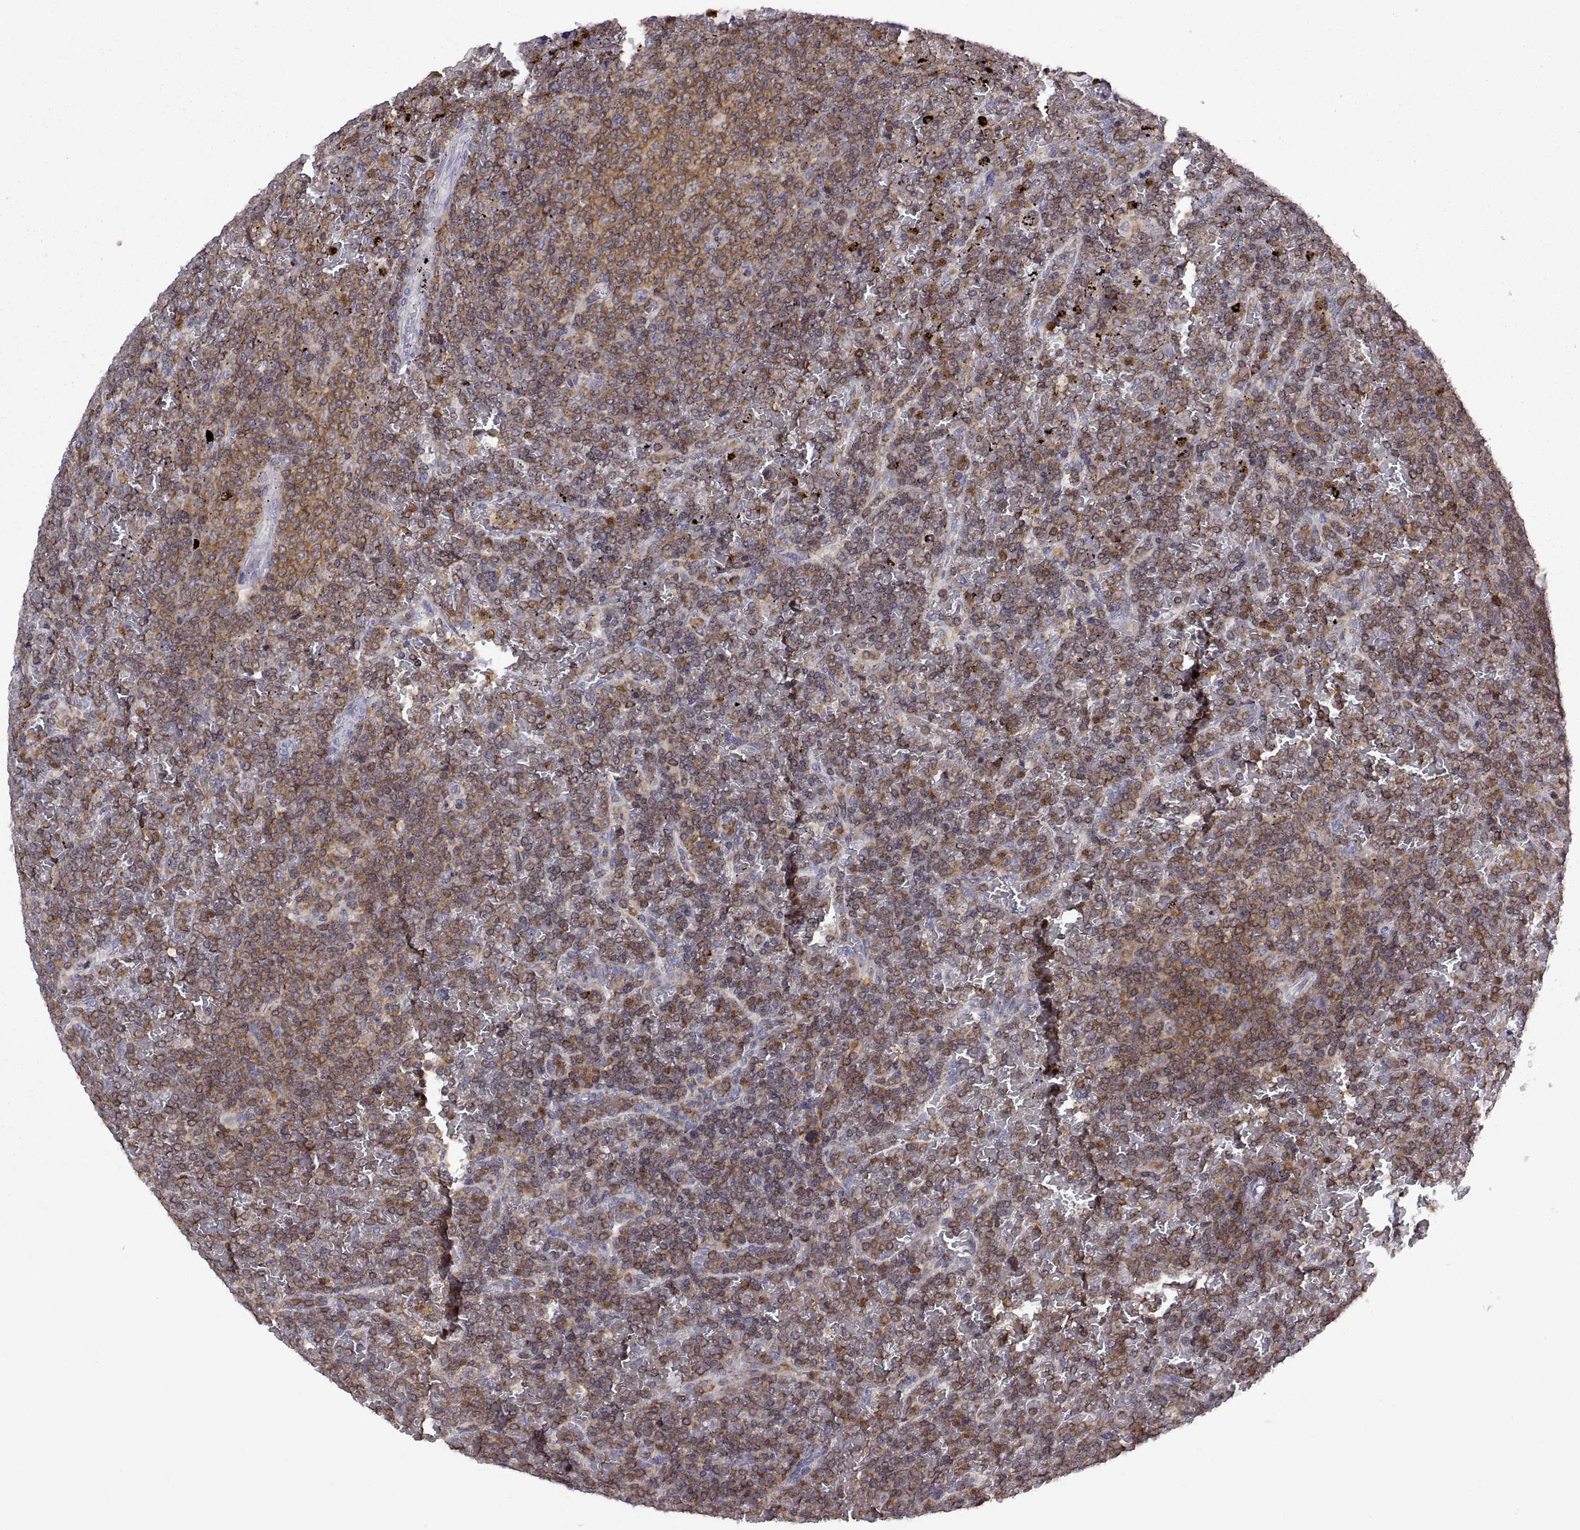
{"staining": {"intensity": "strong", "quantity": ">75%", "location": "cytoplasmic/membranous"}, "tissue": "lymphoma", "cell_type": "Tumor cells", "image_type": "cancer", "snomed": [{"axis": "morphology", "description": "Malignant lymphoma, non-Hodgkin's type, Low grade"}, {"axis": "topography", "description": "Spleen"}], "caption": "Human lymphoma stained with a protein marker reveals strong staining in tumor cells.", "gene": "ACAP1", "patient": {"sex": "female", "age": 77}}